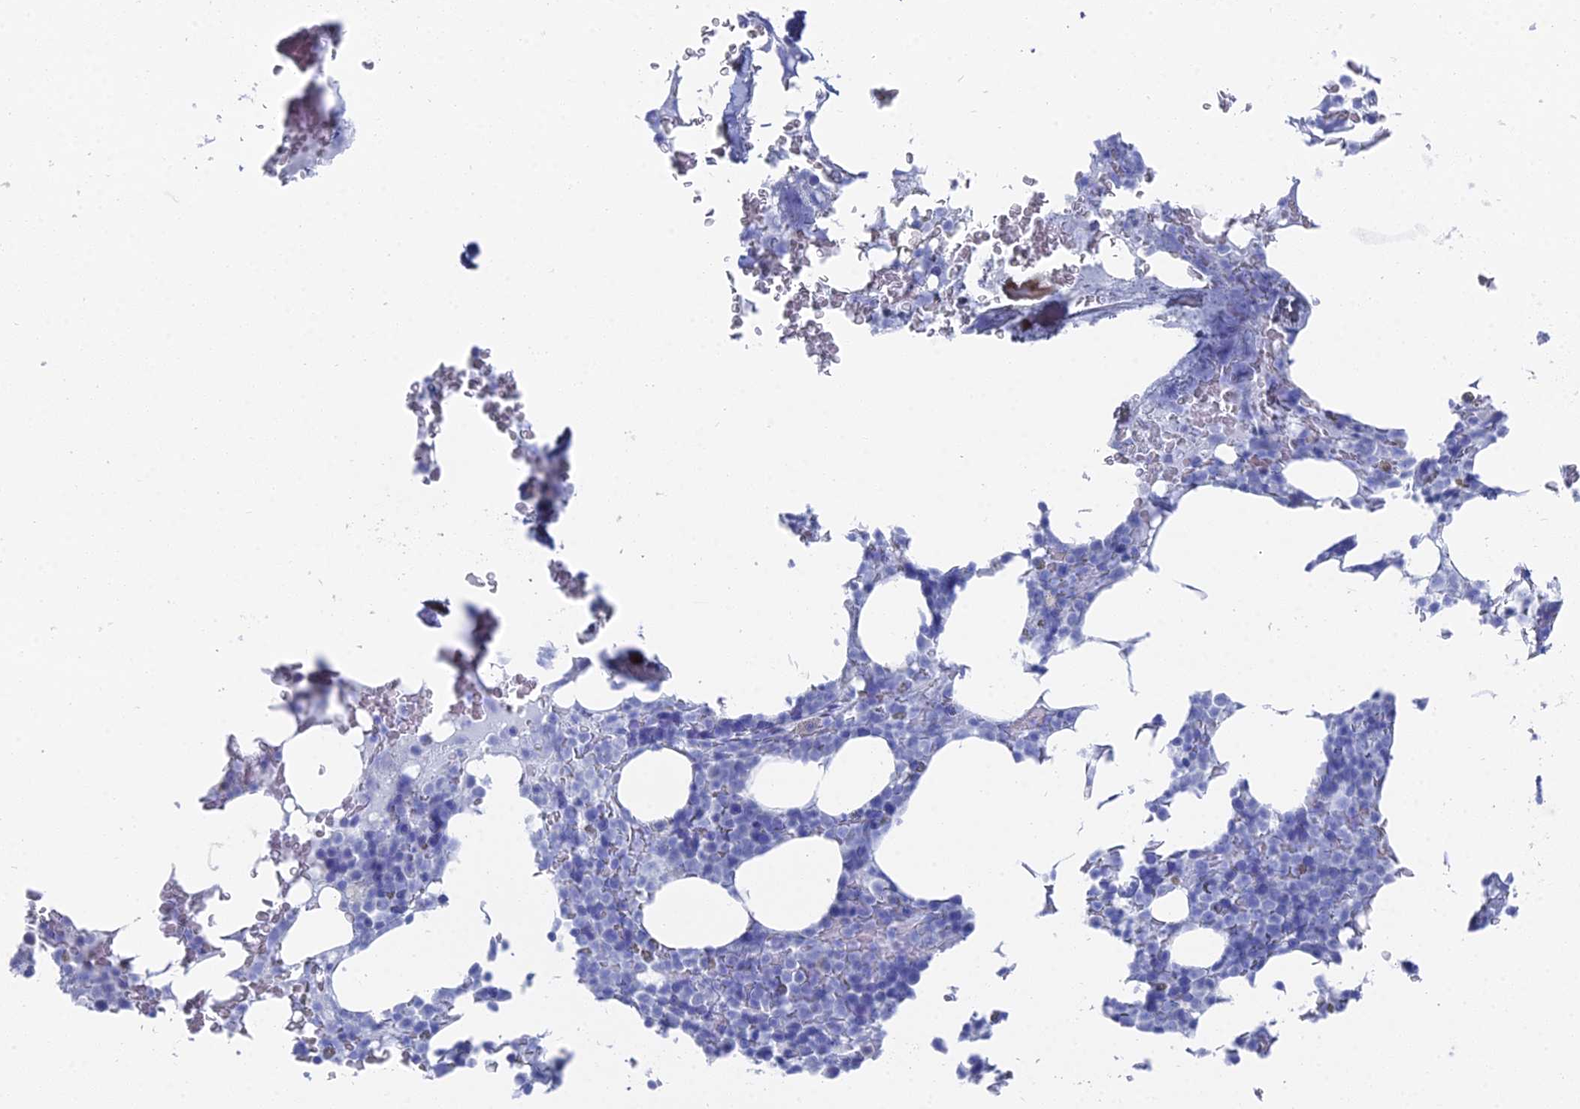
{"staining": {"intensity": "negative", "quantity": "none", "location": "none"}, "tissue": "bone marrow", "cell_type": "Hematopoietic cells", "image_type": "normal", "snomed": [{"axis": "morphology", "description": "Normal tissue, NOS"}, {"axis": "topography", "description": "Bone marrow"}], "caption": "IHC photomicrograph of unremarkable bone marrow: human bone marrow stained with DAB exhibits no significant protein expression in hematopoietic cells. (DAB immunohistochemistry (IHC) visualized using brightfield microscopy, high magnification).", "gene": "ENPP3", "patient": {"sex": "male", "age": 58}}